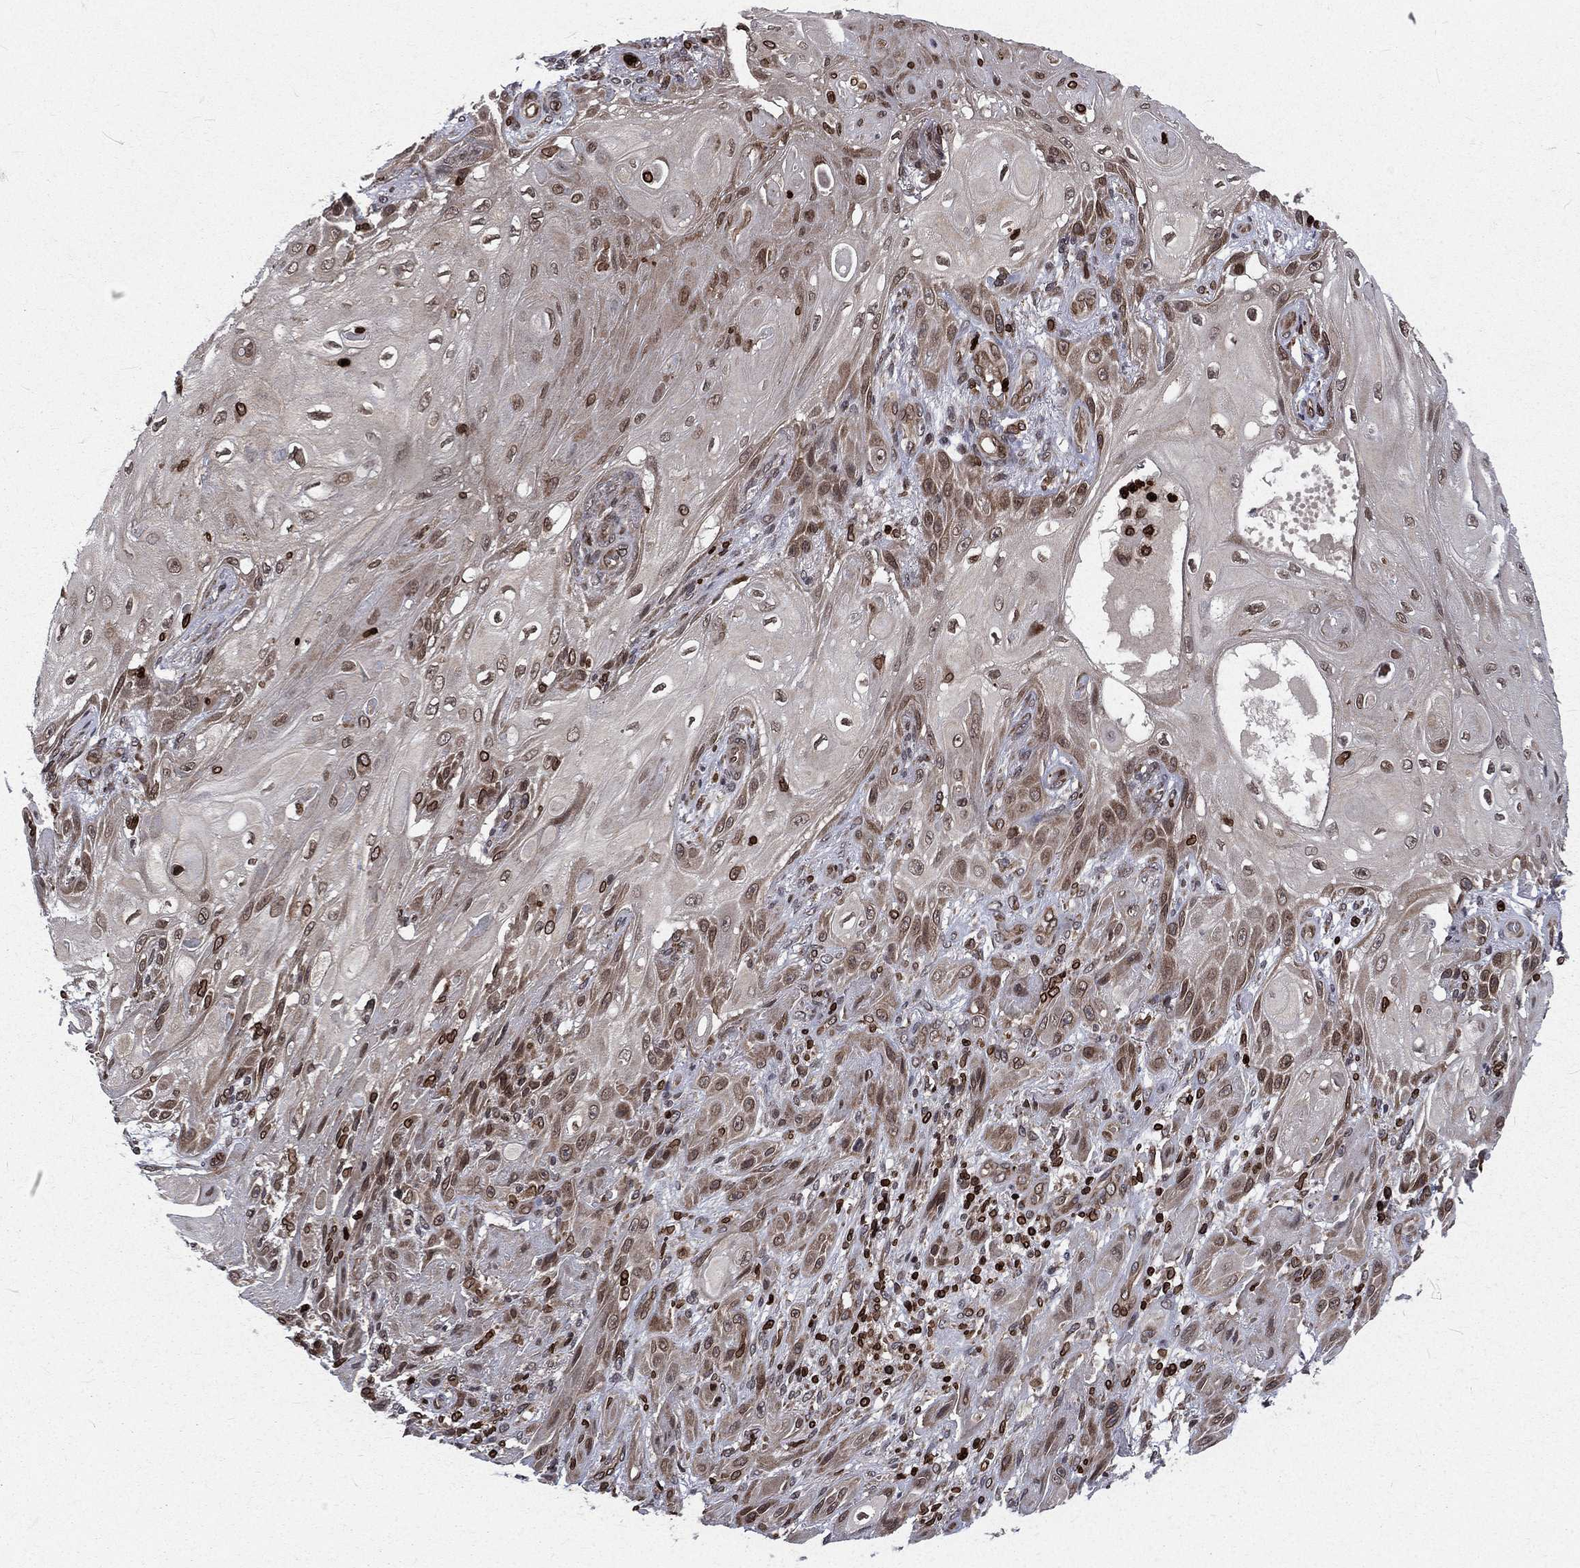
{"staining": {"intensity": "moderate", "quantity": "25%-75%", "location": "cytoplasmic/membranous,nuclear"}, "tissue": "skin cancer", "cell_type": "Tumor cells", "image_type": "cancer", "snomed": [{"axis": "morphology", "description": "Squamous cell carcinoma, NOS"}, {"axis": "topography", "description": "Skin"}], "caption": "Protein expression analysis of skin squamous cell carcinoma shows moderate cytoplasmic/membranous and nuclear positivity in about 25%-75% of tumor cells.", "gene": "LBR", "patient": {"sex": "male", "age": 62}}